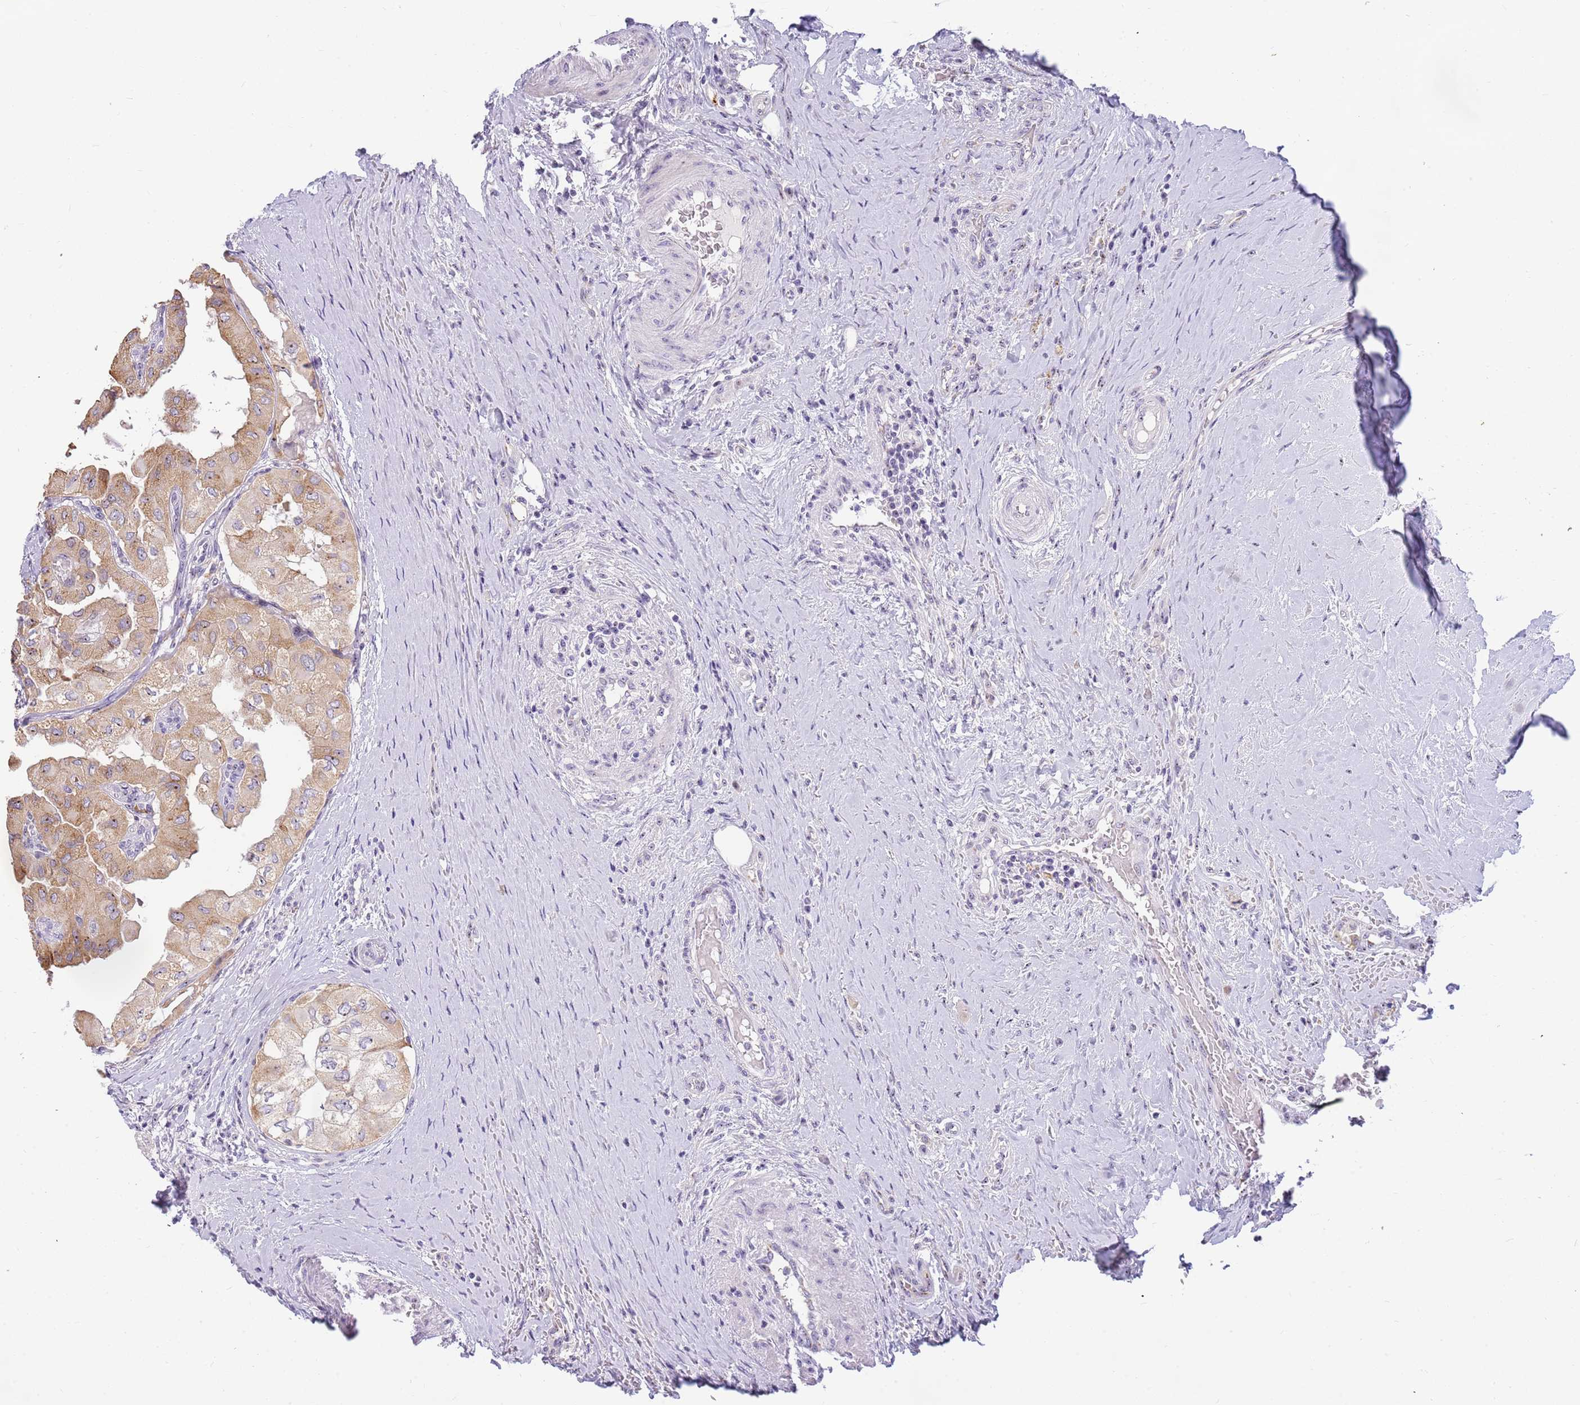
{"staining": {"intensity": "moderate", "quantity": ">75%", "location": "cytoplasmic/membranous"}, "tissue": "thyroid cancer", "cell_type": "Tumor cells", "image_type": "cancer", "snomed": [{"axis": "morphology", "description": "Papillary adenocarcinoma, NOS"}, {"axis": "topography", "description": "Thyroid gland"}], "caption": "Protein staining of papillary adenocarcinoma (thyroid) tissue demonstrates moderate cytoplasmic/membranous expression in approximately >75% of tumor cells.", "gene": "DNAJA3", "patient": {"sex": "female", "age": 59}}